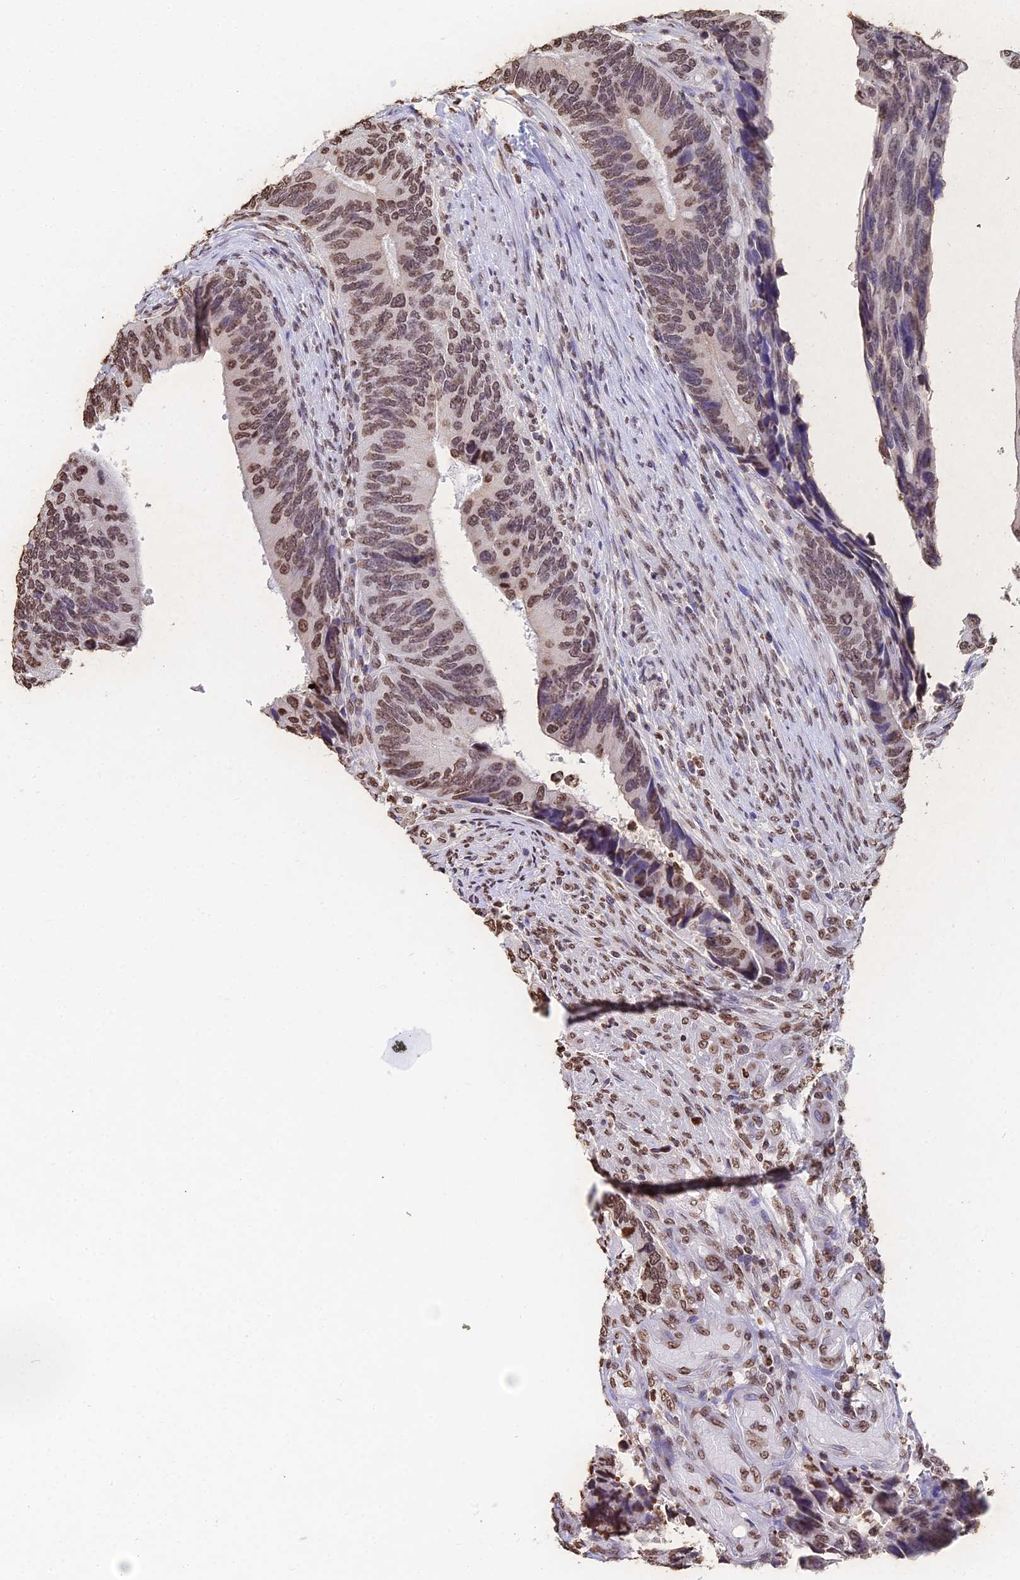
{"staining": {"intensity": "moderate", "quantity": ">75%", "location": "nuclear"}, "tissue": "colorectal cancer", "cell_type": "Tumor cells", "image_type": "cancer", "snomed": [{"axis": "morphology", "description": "Adenocarcinoma, NOS"}, {"axis": "topography", "description": "Colon"}], "caption": "Immunohistochemistry staining of colorectal adenocarcinoma, which reveals medium levels of moderate nuclear positivity in approximately >75% of tumor cells indicating moderate nuclear protein positivity. The staining was performed using DAB (brown) for protein detection and nuclei were counterstained in hematoxylin (blue).", "gene": "GBP3", "patient": {"sex": "male", "age": 87}}